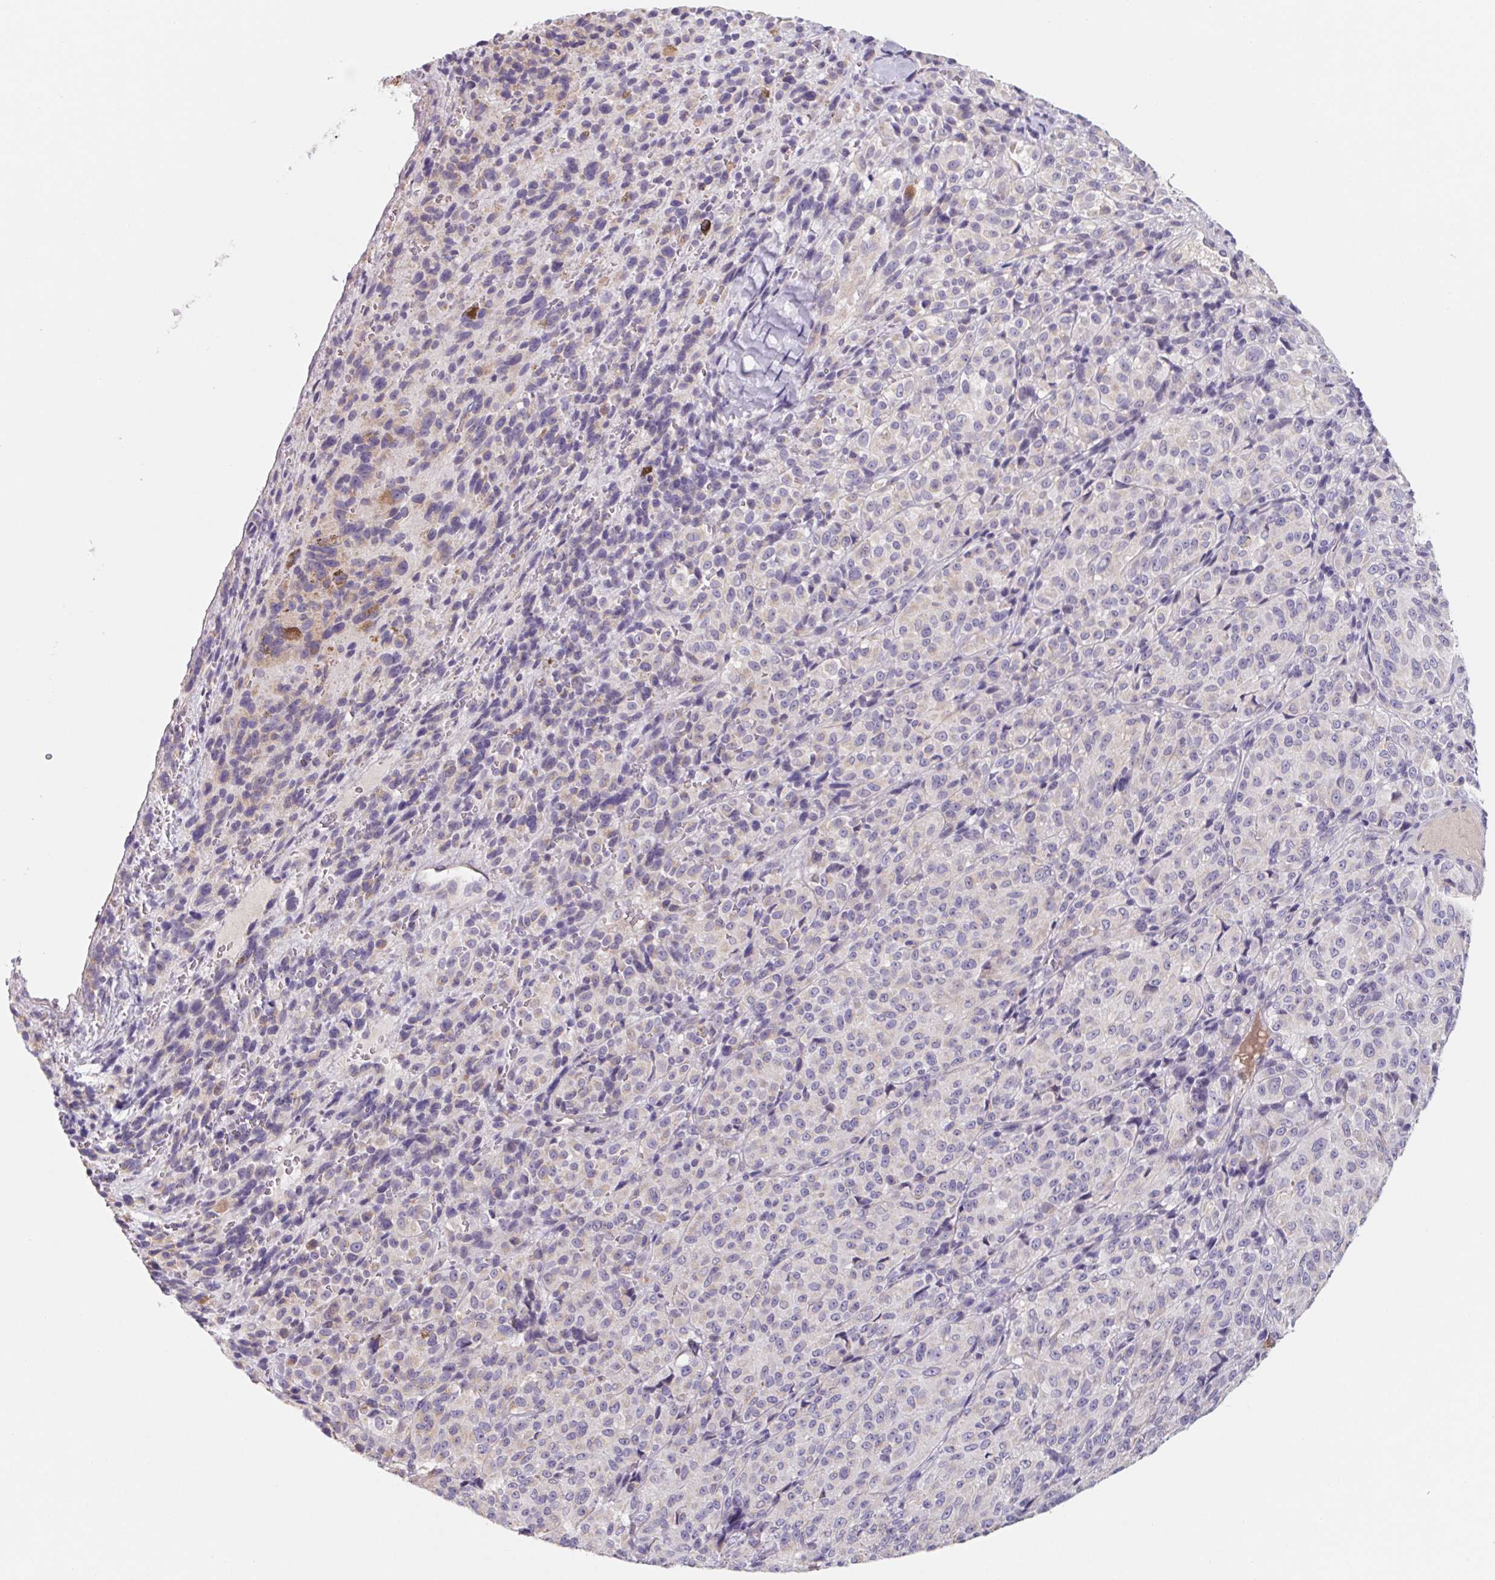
{"staining": {"intensity": "negative", "quantity": "none", "location": "none"}, "tissue": "melanoma", "cell_type": "Tumor cells", "image_type": "cancer", "snomed": [{"axis": "morphology", "description": "Malignant melanoma, Metastatic site"}, {"axis": "topography", "description": "Brain"}], "caption": "The image exhibits no staining of tumor cells in malignant melanoma (metastatic site).", "gene": "LPA", "patient": {"sex": "female", "age": 56}}